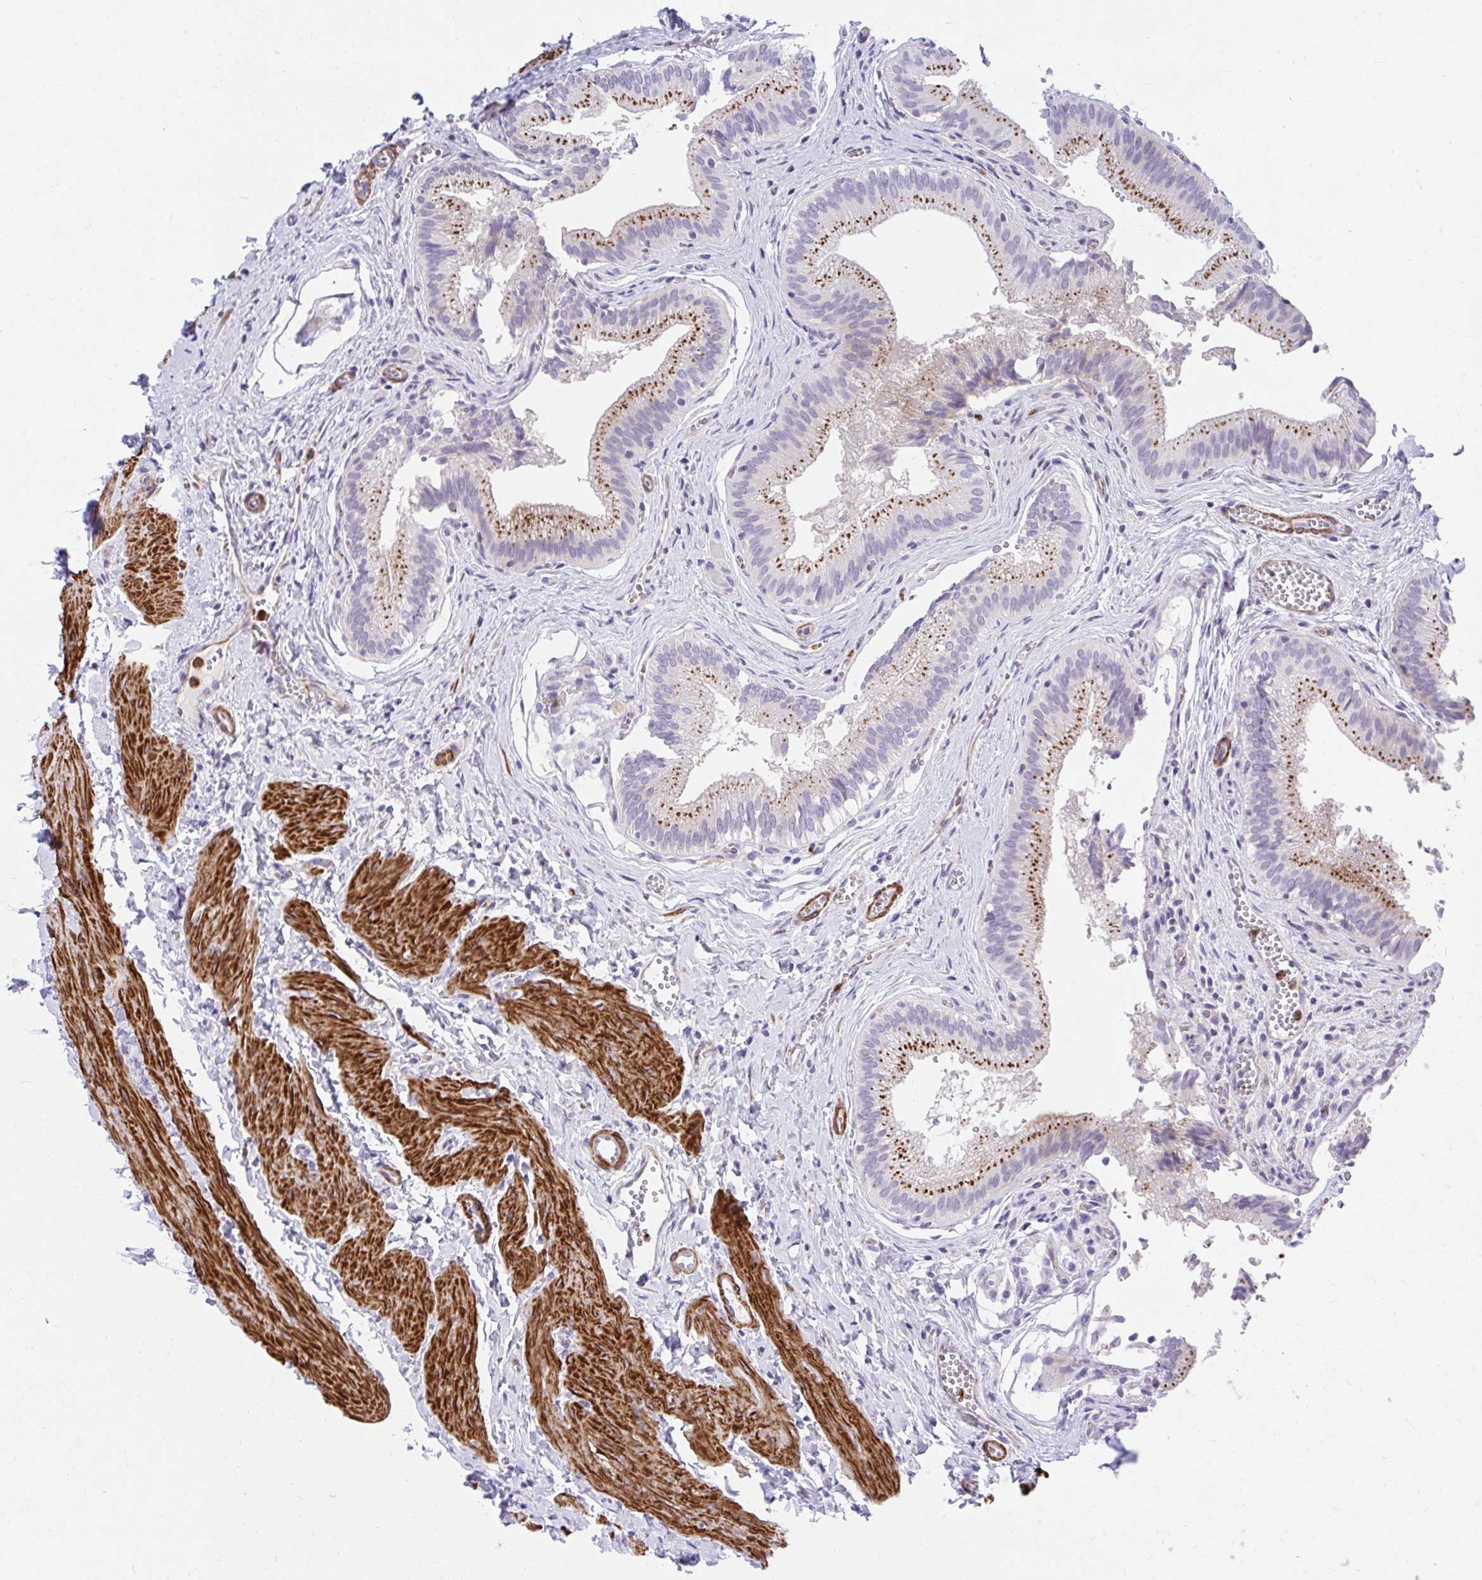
{"staining": {"intensity": "moderate", "quantity": ">75%", "location": "cytoplasmic/membranous"}, "tissue": "gallbladder", "cell_type": "Glandular cells", "image_type": "normal", "snomed": [{"axis": "morphology", "description": "Normal tissue, NOS"}, {"axis": "topography", "description": "Gallbladder"}], "caption": "Moderate cytoplasmic/membranous expression for a protein is seen in approximately >75% of glandular cells of benign gallbladder using immunohistochemistry.", "gene": "CSTB", "patient": {"sex": "male", "age": 17}}